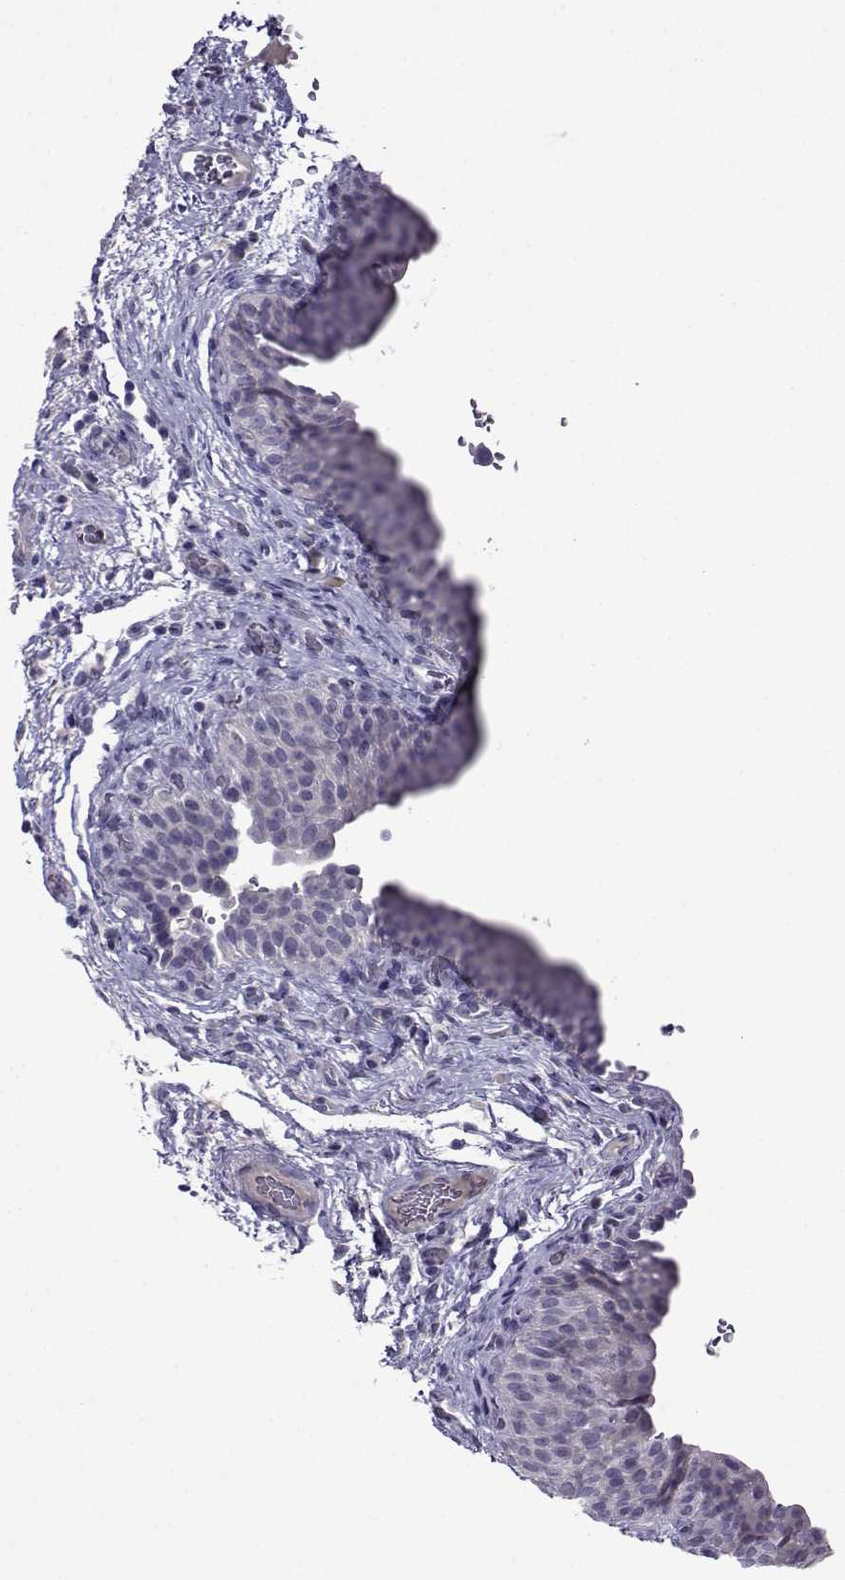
{"staining": {"intensity": "negative", "quantity": "none", "location": "none"}, "tissue": "urinary bladder", "cell_type": "Urothelial cells", "image_type": "normal", "snomed": [{"axis": "morphology", "description": "Normal tissue, NOS"}, {"axis": "topography", "description": "Urinary bladder"}], "caption": "Immunohistochemistry of unremarkable urinary bladder shows no staining in urothelial cells.", "gene": "CRYBB1", "patient": {"sex": "male", "age": 66}}